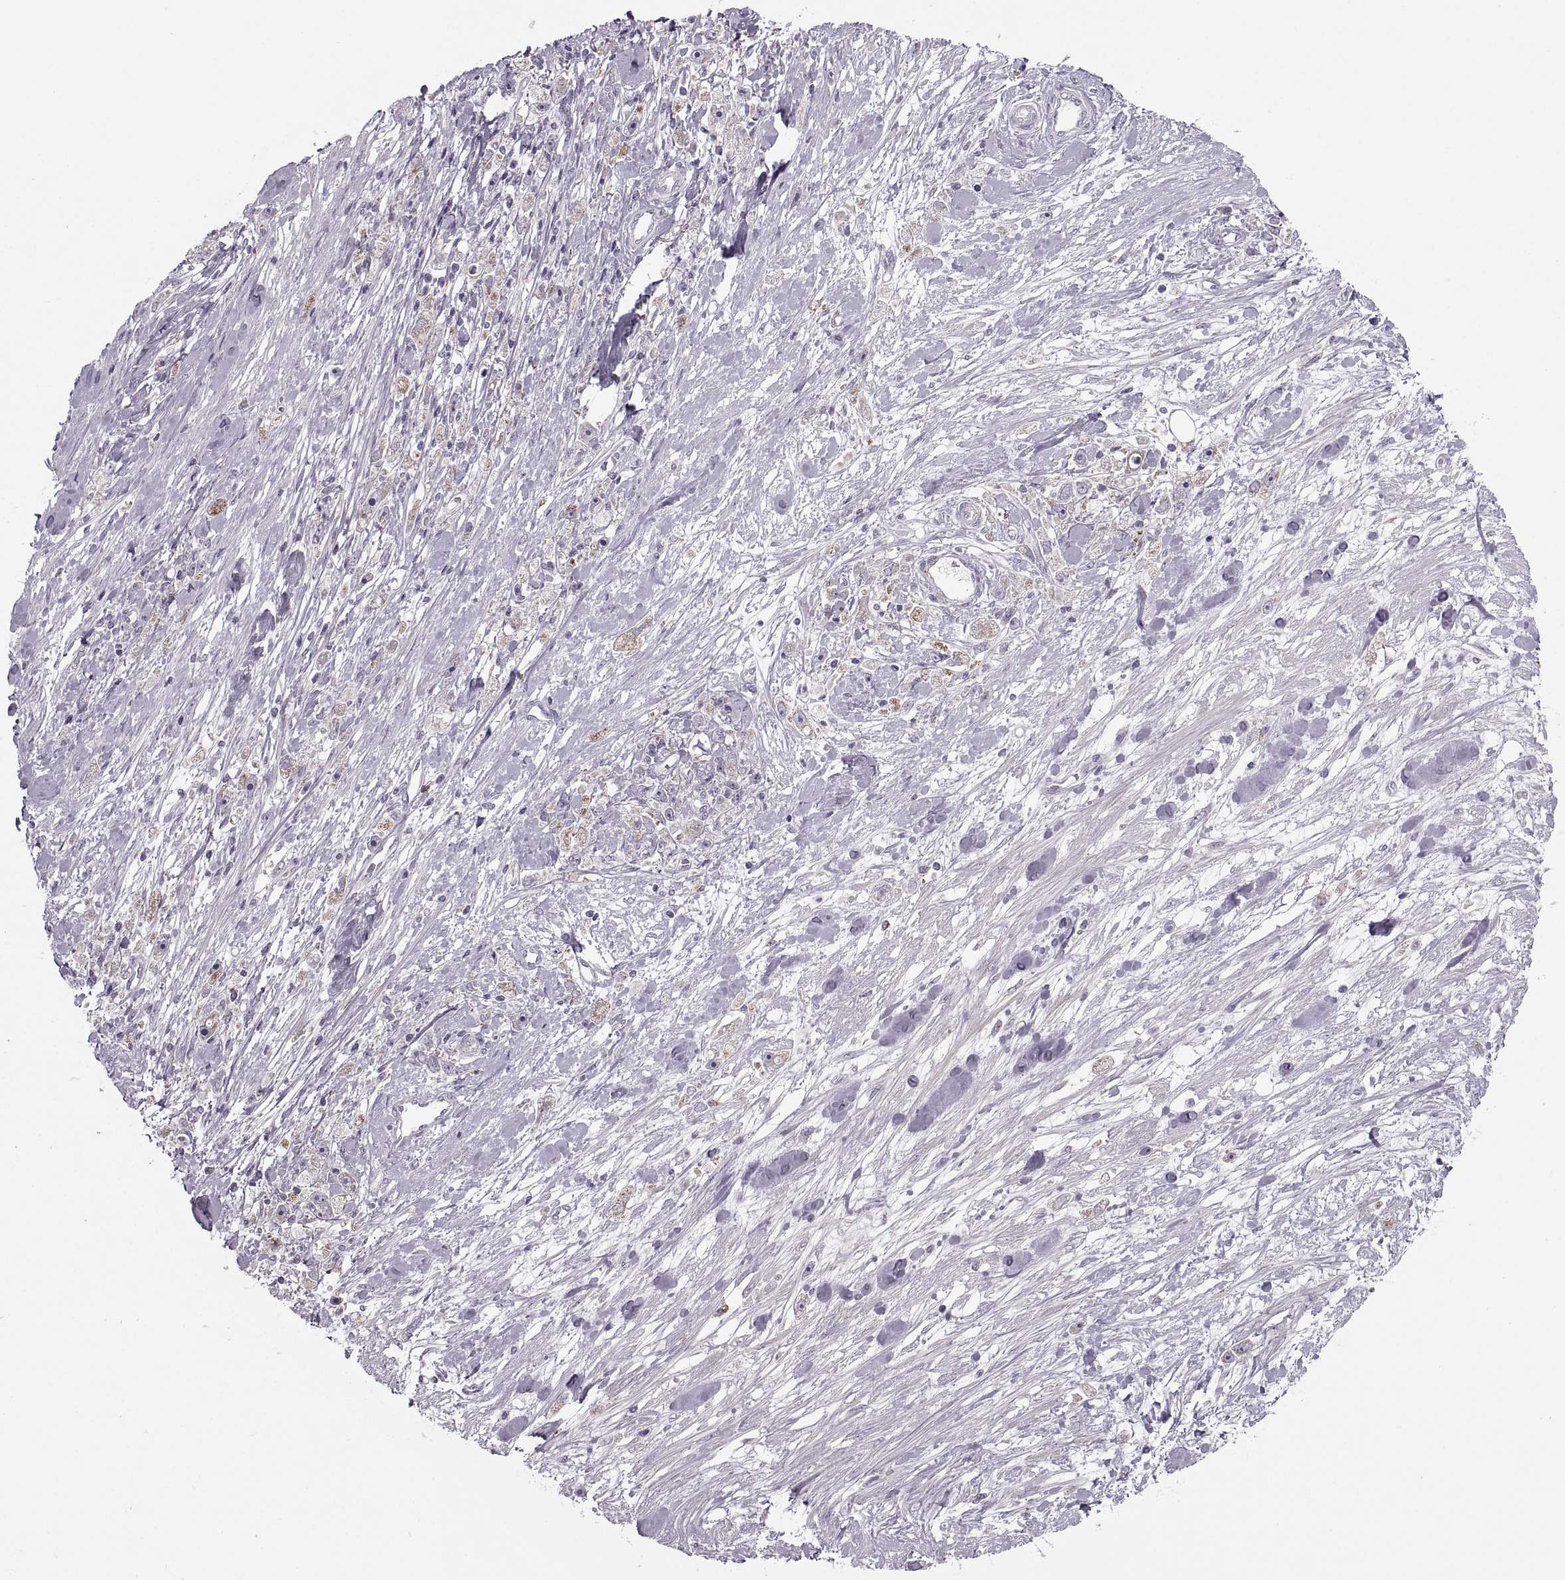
{"staining": {"intensity": "negative", "quantity": "none", "location": "none"}, "tissue": "stomach cancer", "cell_type": "Tumor cells", "image_type": "cancer", "snomed": [{"axis": "morphology", "description": "Adenocarcinoma, NOS"}, {"axis": "topography", "description": "Stomach"}], "caption": "Protein analysis of stomach cancer reveals no significant positivity in tumor cells.", "gene": "PIERCE1", "patient": {"sex": "female", "age": 59}}